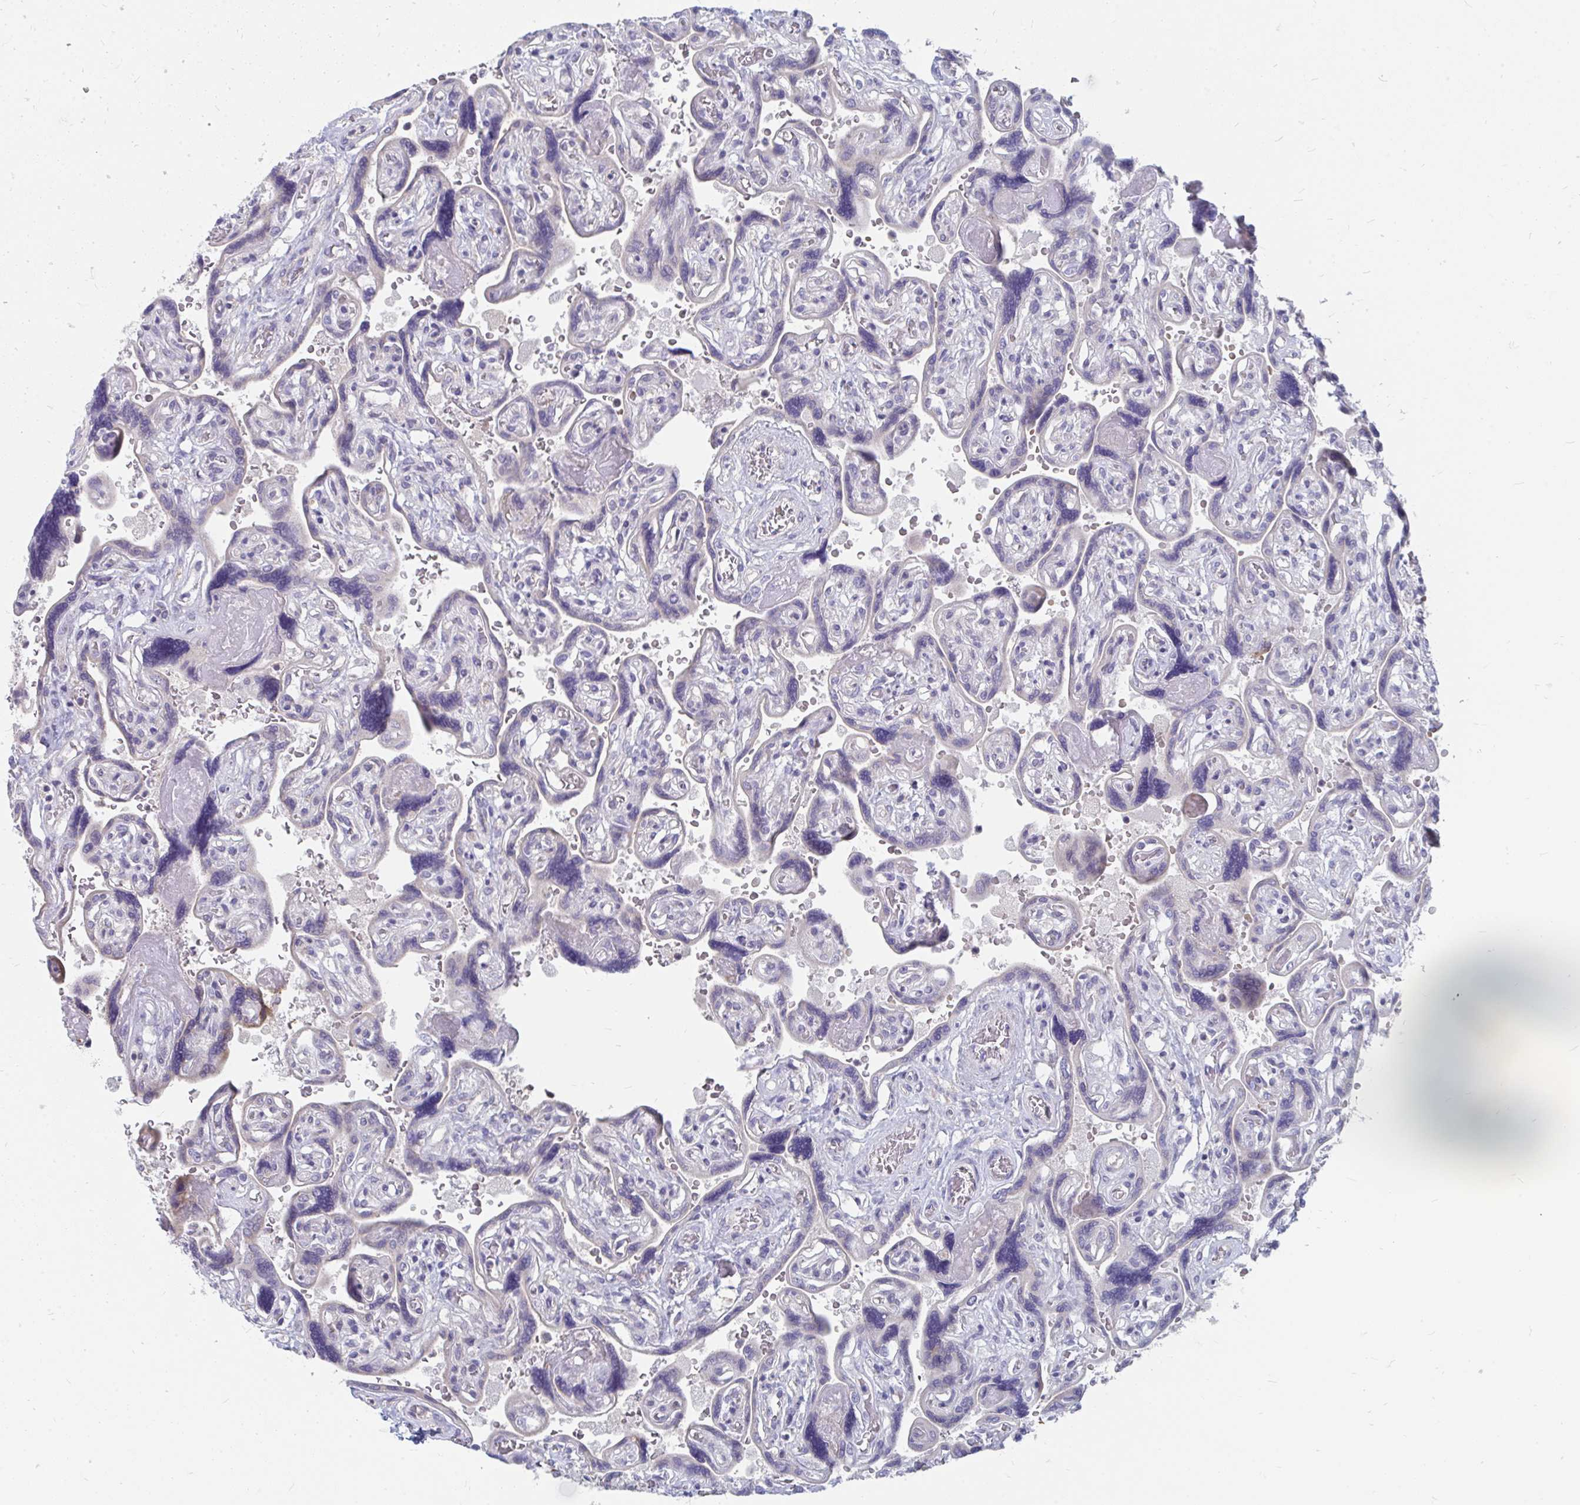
{"staining": {"intensity": "weak", "quantity": "<25%", "location": "cytoplasmic/membranous"}, "tissue": "placenta", "cell_type": "Decidual cells", "image_type": "normal", "snomed": [{"axis": "morphology", "description": "Normal tissue, NOS"}, {"axis": "topography", "description": "Placenta"}], "caption": "A high-resolution histopathology image shows immunohistochemistry (IHC) staining of benign placenta, which reveals no significant positivity in decidual cells. (DAB (3,3'-diaminobenzidine) immunohistochemistry (IHC), high magnification).", "gene": "PABIR3", "patient": {"sex": "female", "age": 32}}